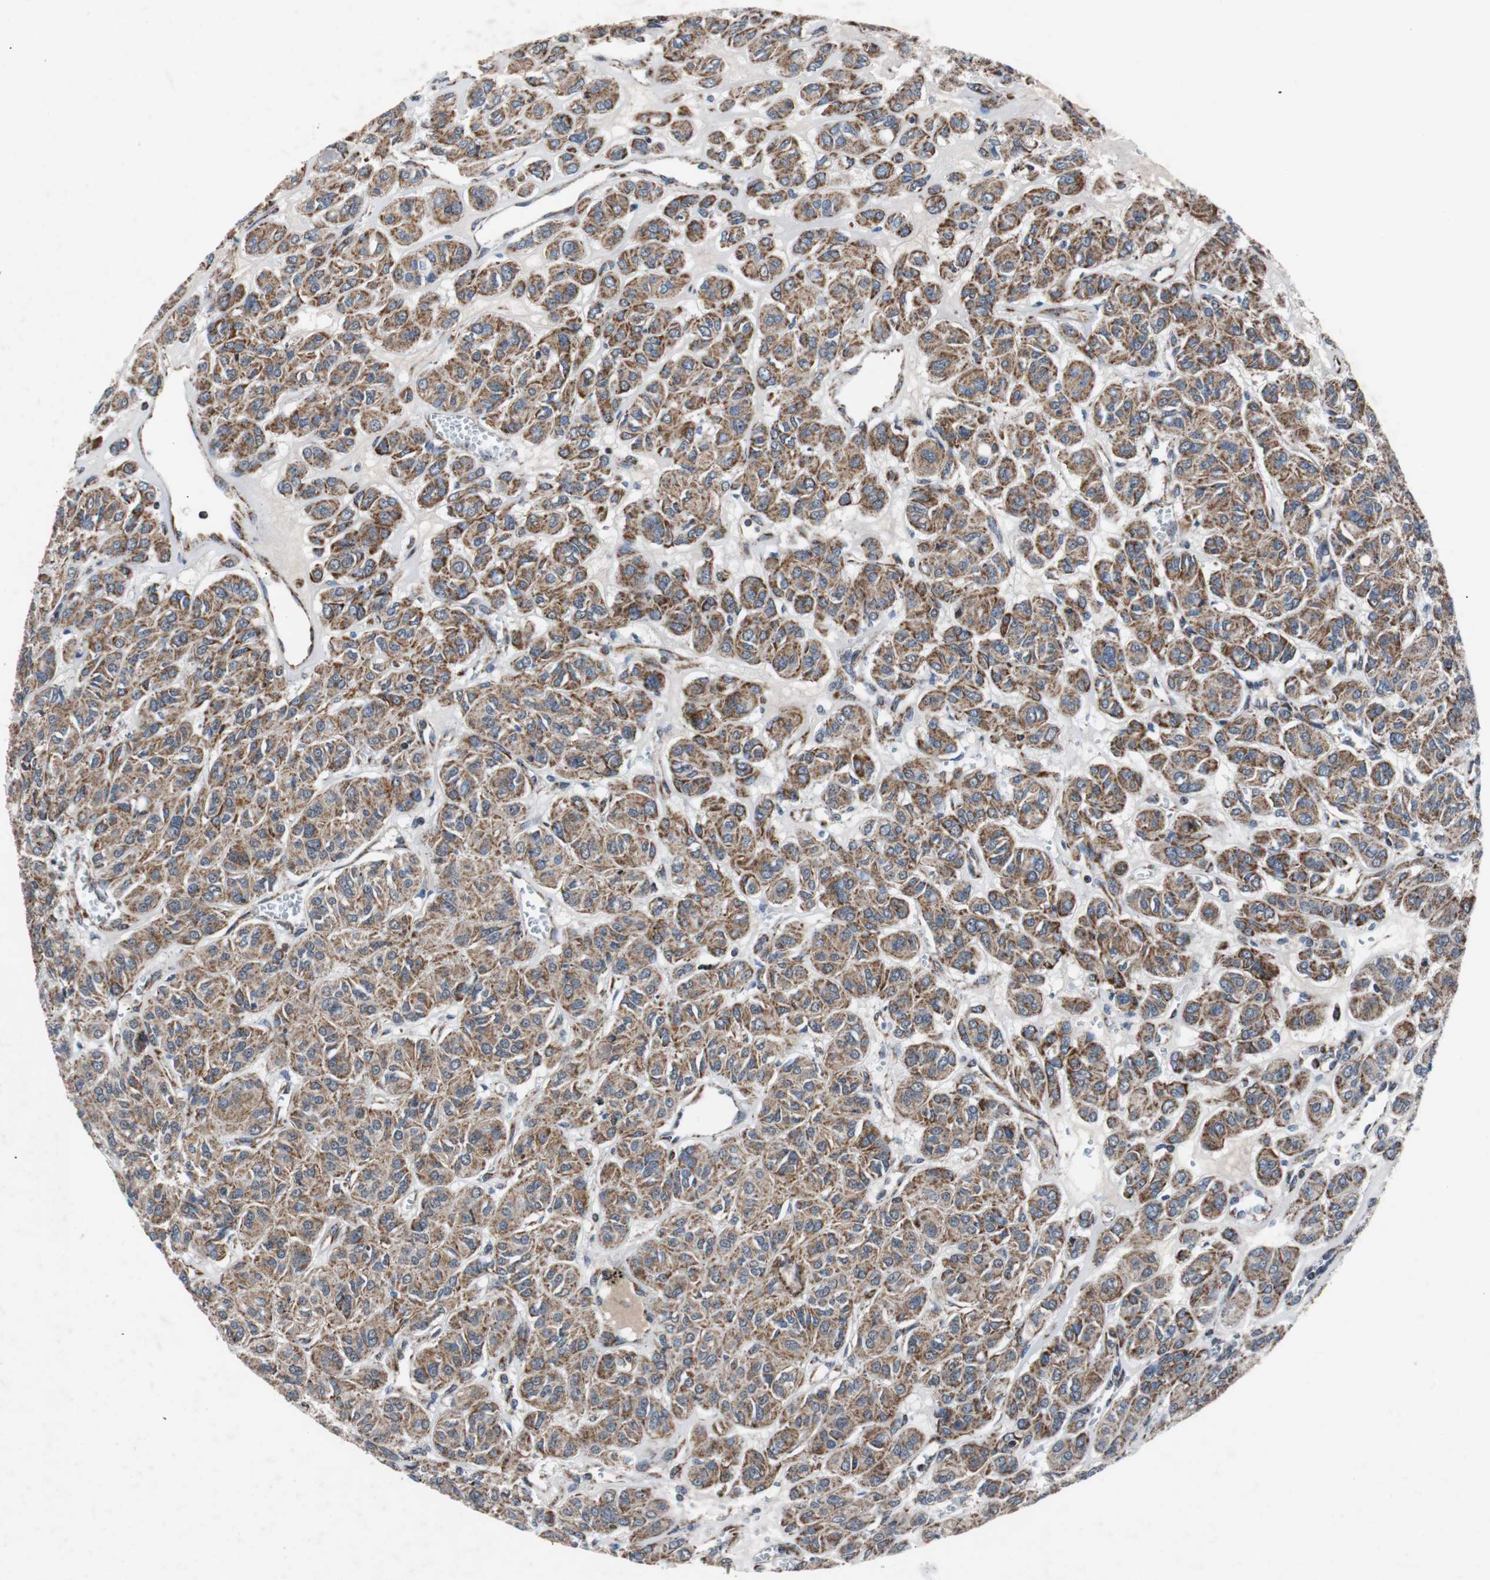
{"staining": {"intensity": "strong", "quantity": ">75%", "location": "cytoplasmic/membranous"}, "tissue": "thyroid cancer", "cell_type": "Tumor cells", "image_type": "cancer", "snomed": [{"axis": "morphology", "description": "Follicular adenoma carcinoma, NOS"}, {"axis": "topography", "description": "Thyroid gland"}], "caption": "Thyroid cancer (follicular adenoma carcinoma) stained with DAB (3,3'-diaminobenzidine) immunohistochemistry shows high levels of strong cytoplasmic/membranous staining in approximately >75% of tumor cells.", "gene": "PITRM1", "patient": {"sex": "female", "age": 71}}